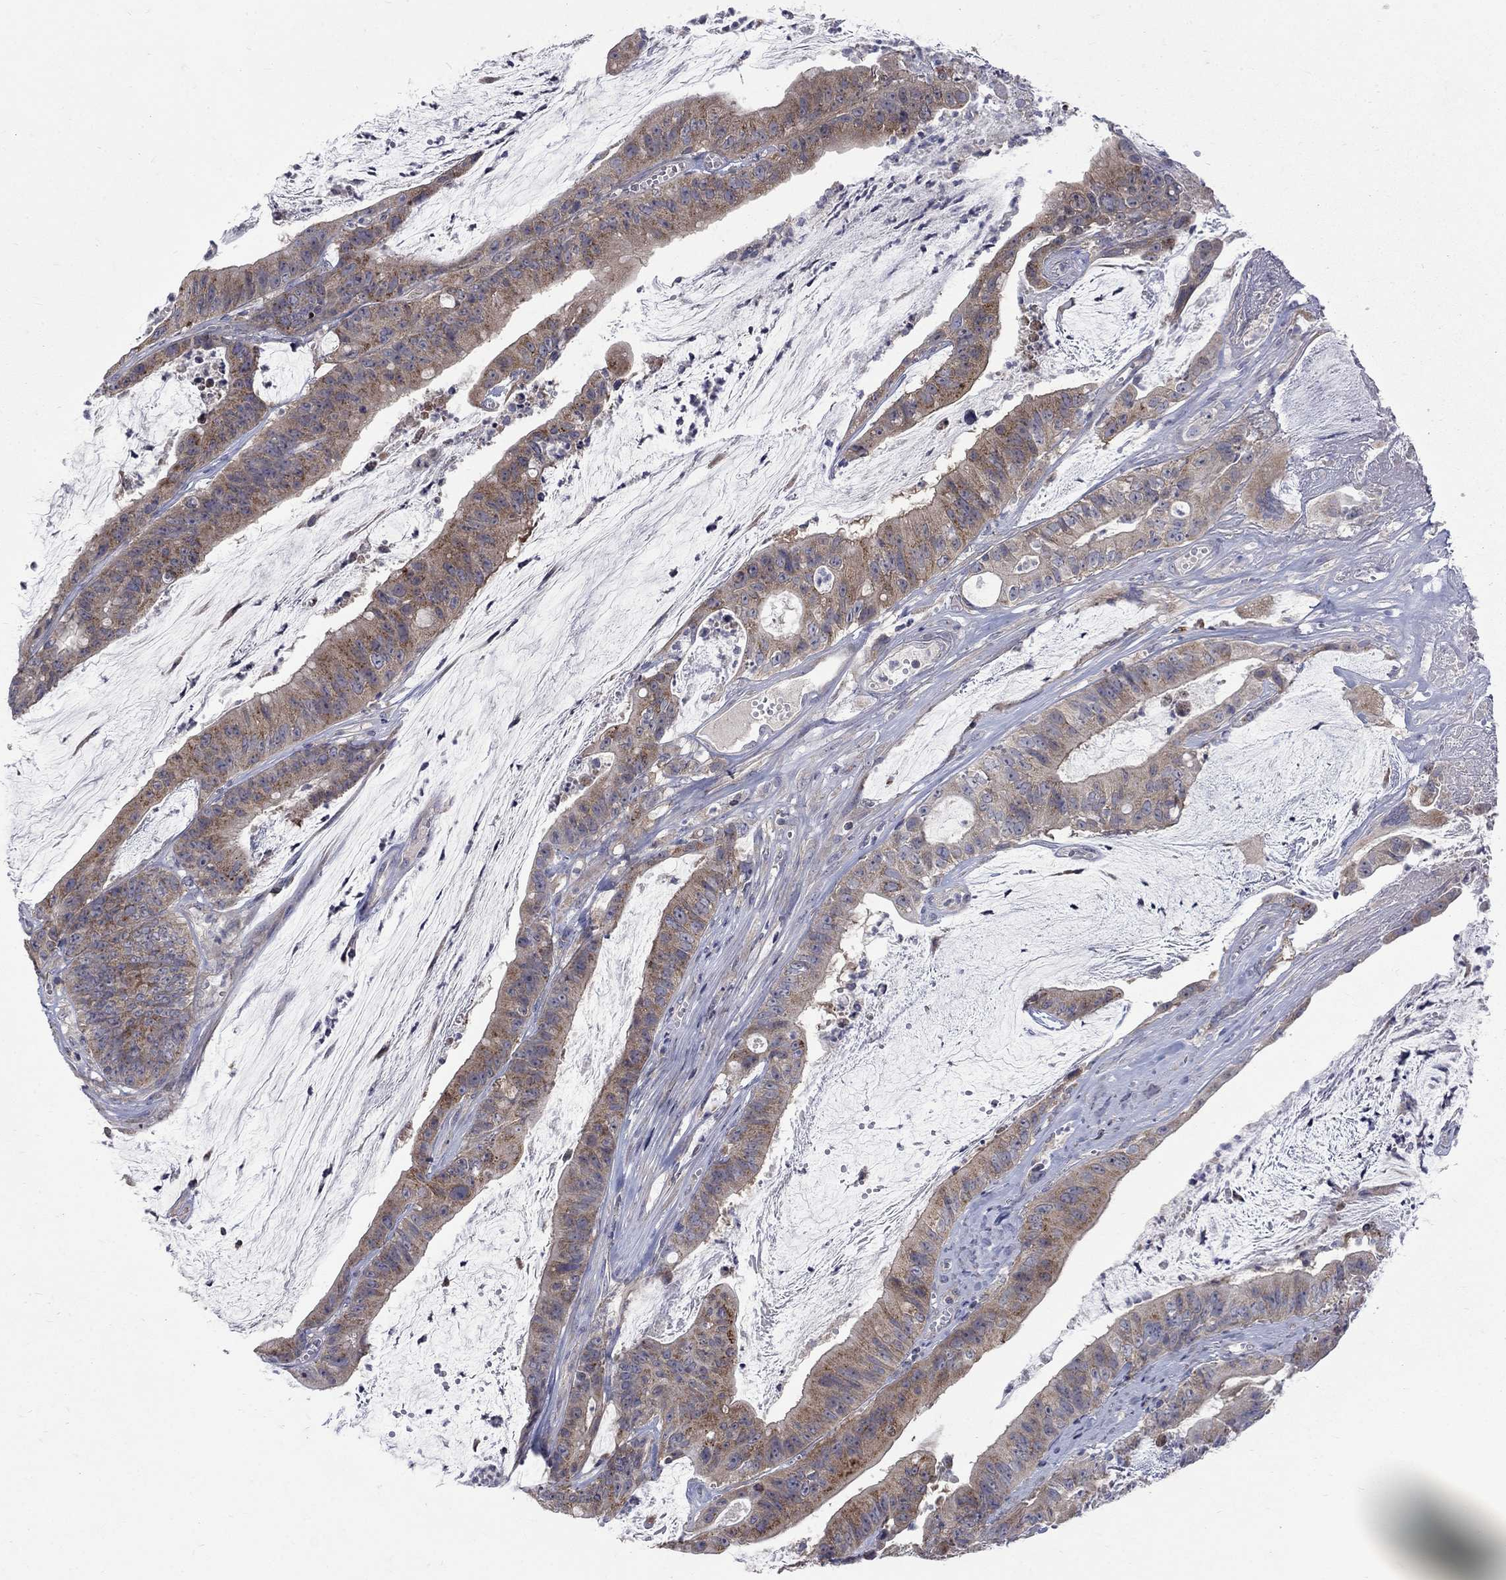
{"staining": {"intensity": "moderate", "quantity": "25%-75%", "location": "cytoplasmic/membranous"}, "tissue": "colorectal cancer", "cell_type": "Tumor cells", "image_type": "cancer", "snomed": [{"axis": "morphology", "description": "Adenocarcinoma, NOS"}, {"axis": "topography", "description": "Colon"}], "caption": "High-magnification brightfield microscopy of colorectal cancer (adenocarcinoma) stained with DAB (brown) and counterstained with hematoxylin (blue). tumor cells exhibit moderate cytoplasmic/membranous positivity is appreciated in about25%-75% of cells. (Brightfield microscopy of DAB IHC at high magnification).", "gene": "SH2B1", "patient": {"sex": "female", "age": 69}}